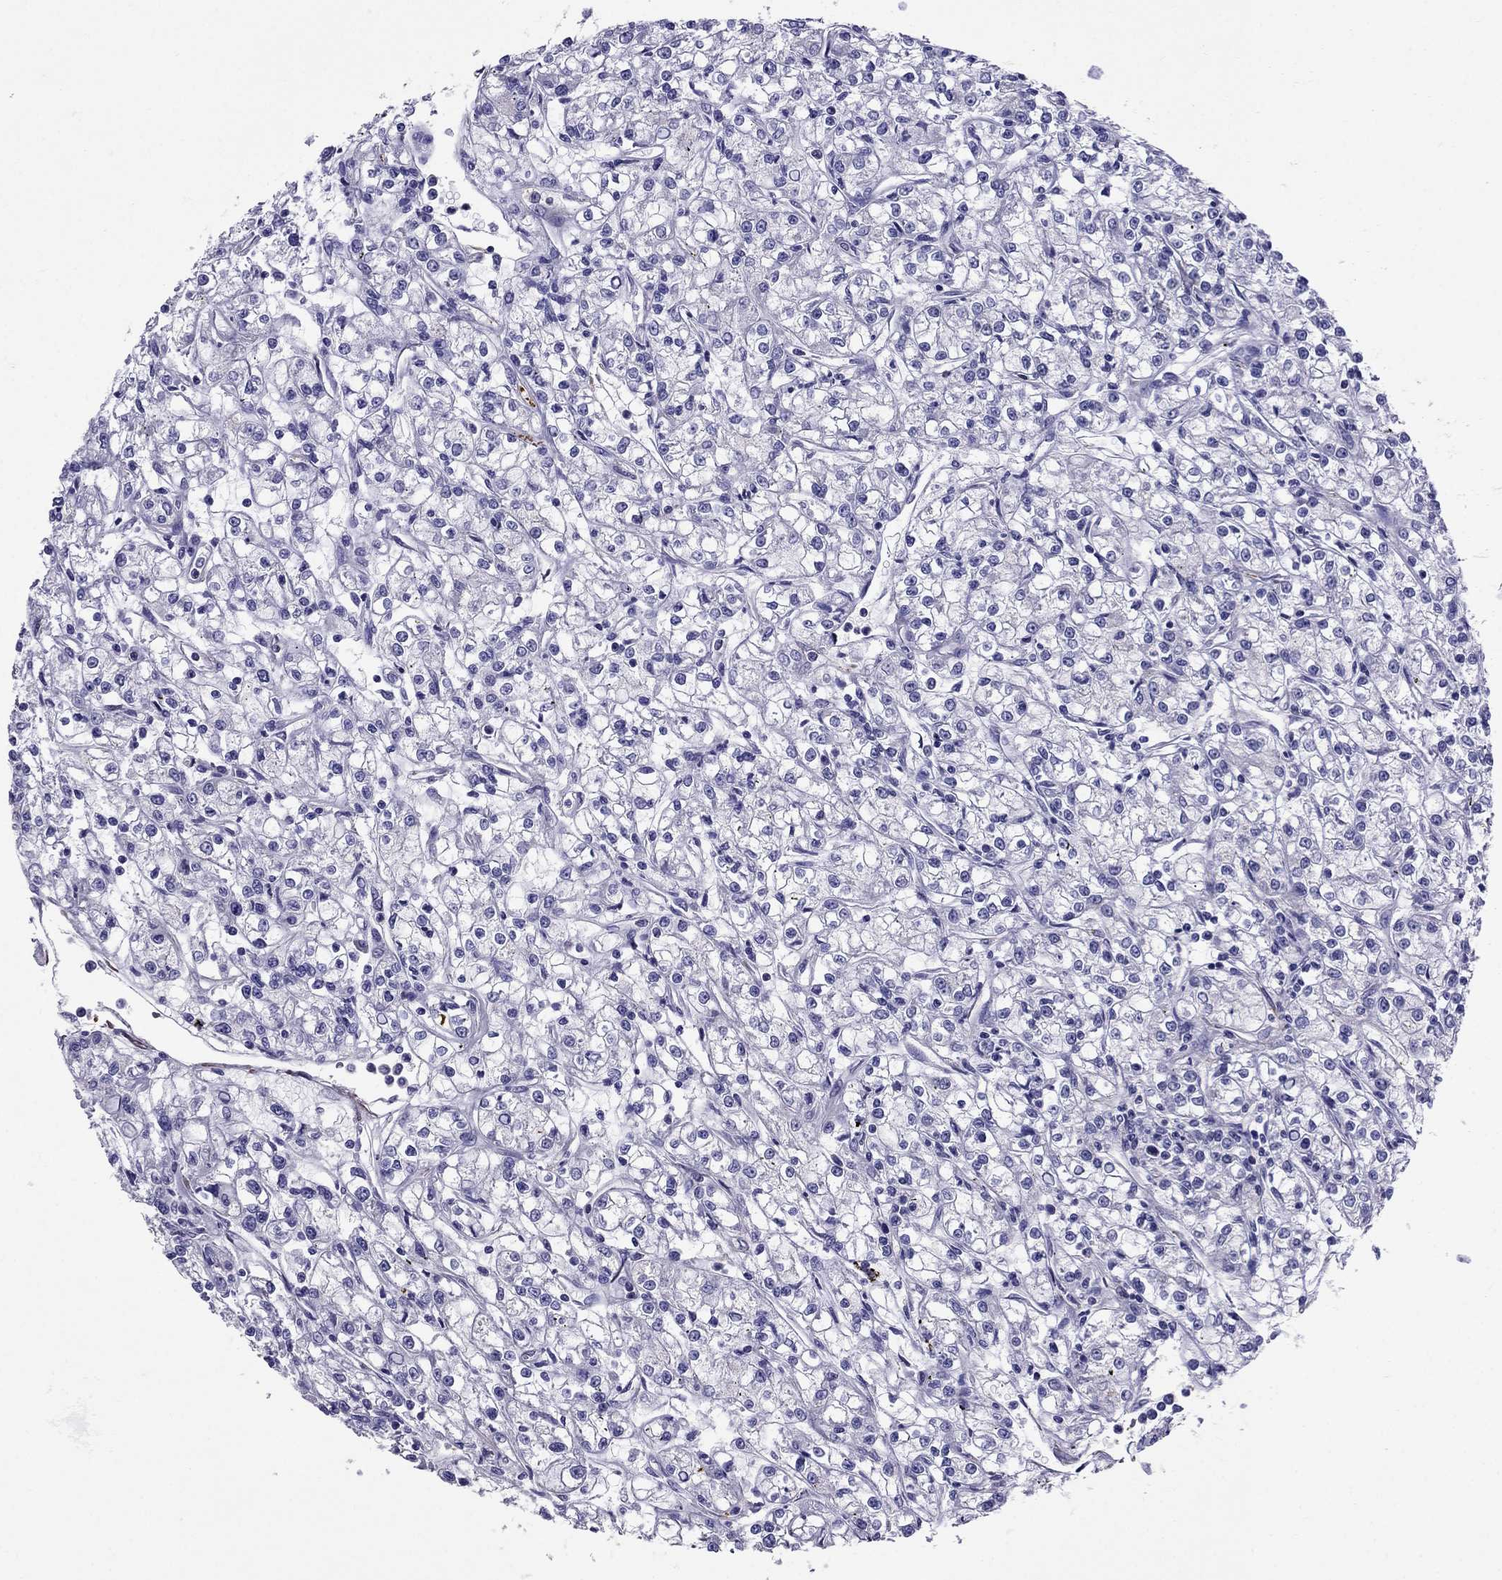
{"staining": {"intensity": "negative", "quantity": "none", "location": "none"}, "tissue": "renal cancer", "cell_type": "Tumor cells", "image_type": "cancer", "snomed": [{"axis": "morphology", "description": "Adenocarcinoma, NOS"}, {"axis": "topography", "description": "Kidney"}], "caption": "Tumor cells show no significant staining in adenocarcinoma (renal).", "gene": "GPR50", "patient": {"sex": "female", "age": 59}}